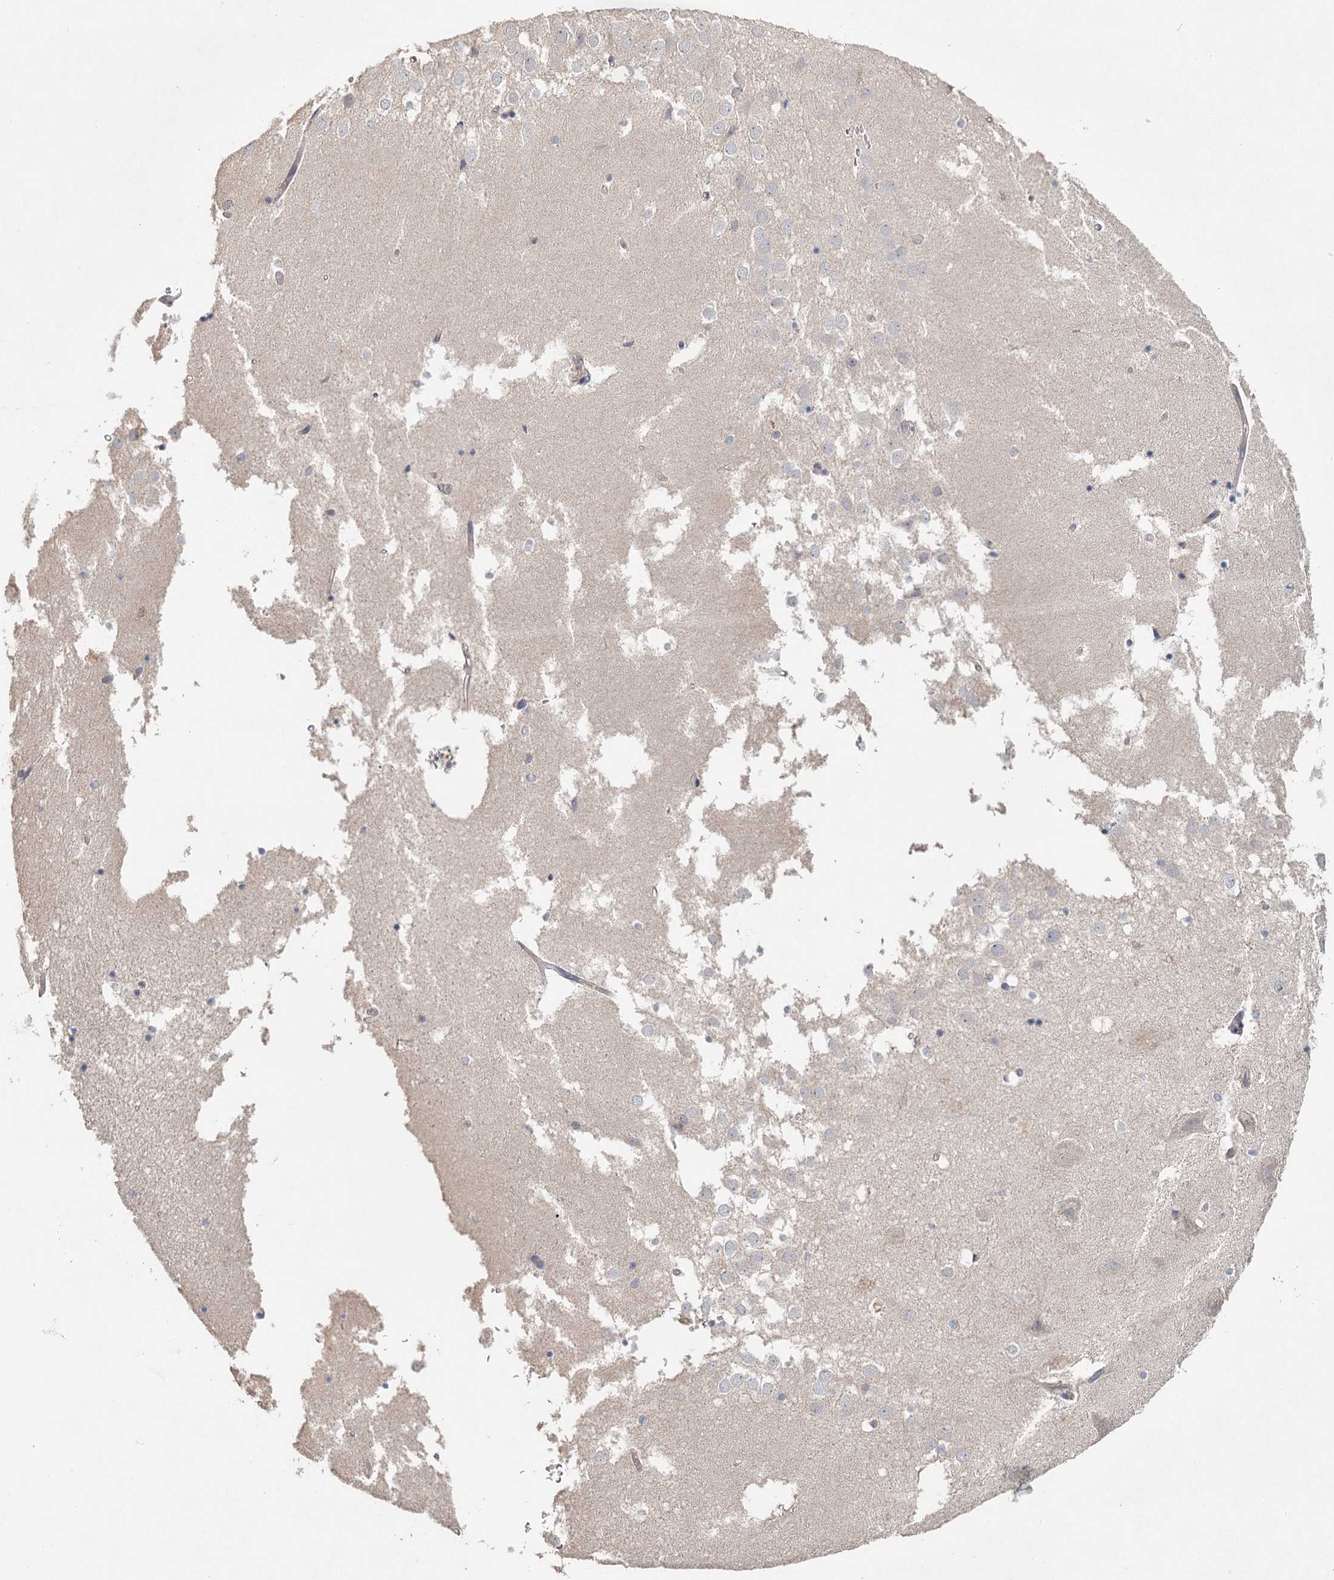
{"staining": {"intensity": "negative", "quantity": "none", "location": "none"}, "tissue": "hippocampus", "cell_type": "Glial cells", "image_type": "normal", "snomed": [{"axis": "morphology", "description": "Normal tissue, NOS"}, {"axis": "topography", "description": "Hippocampus"}], "caption": "Immunohistochemistry (IHC) of normal hippocampus displays no positivity in glial cells. (IHC, brightfield microscopy, high magnification).", "gene": "ADK", "patient": {"sex": "female", "age": 52}}